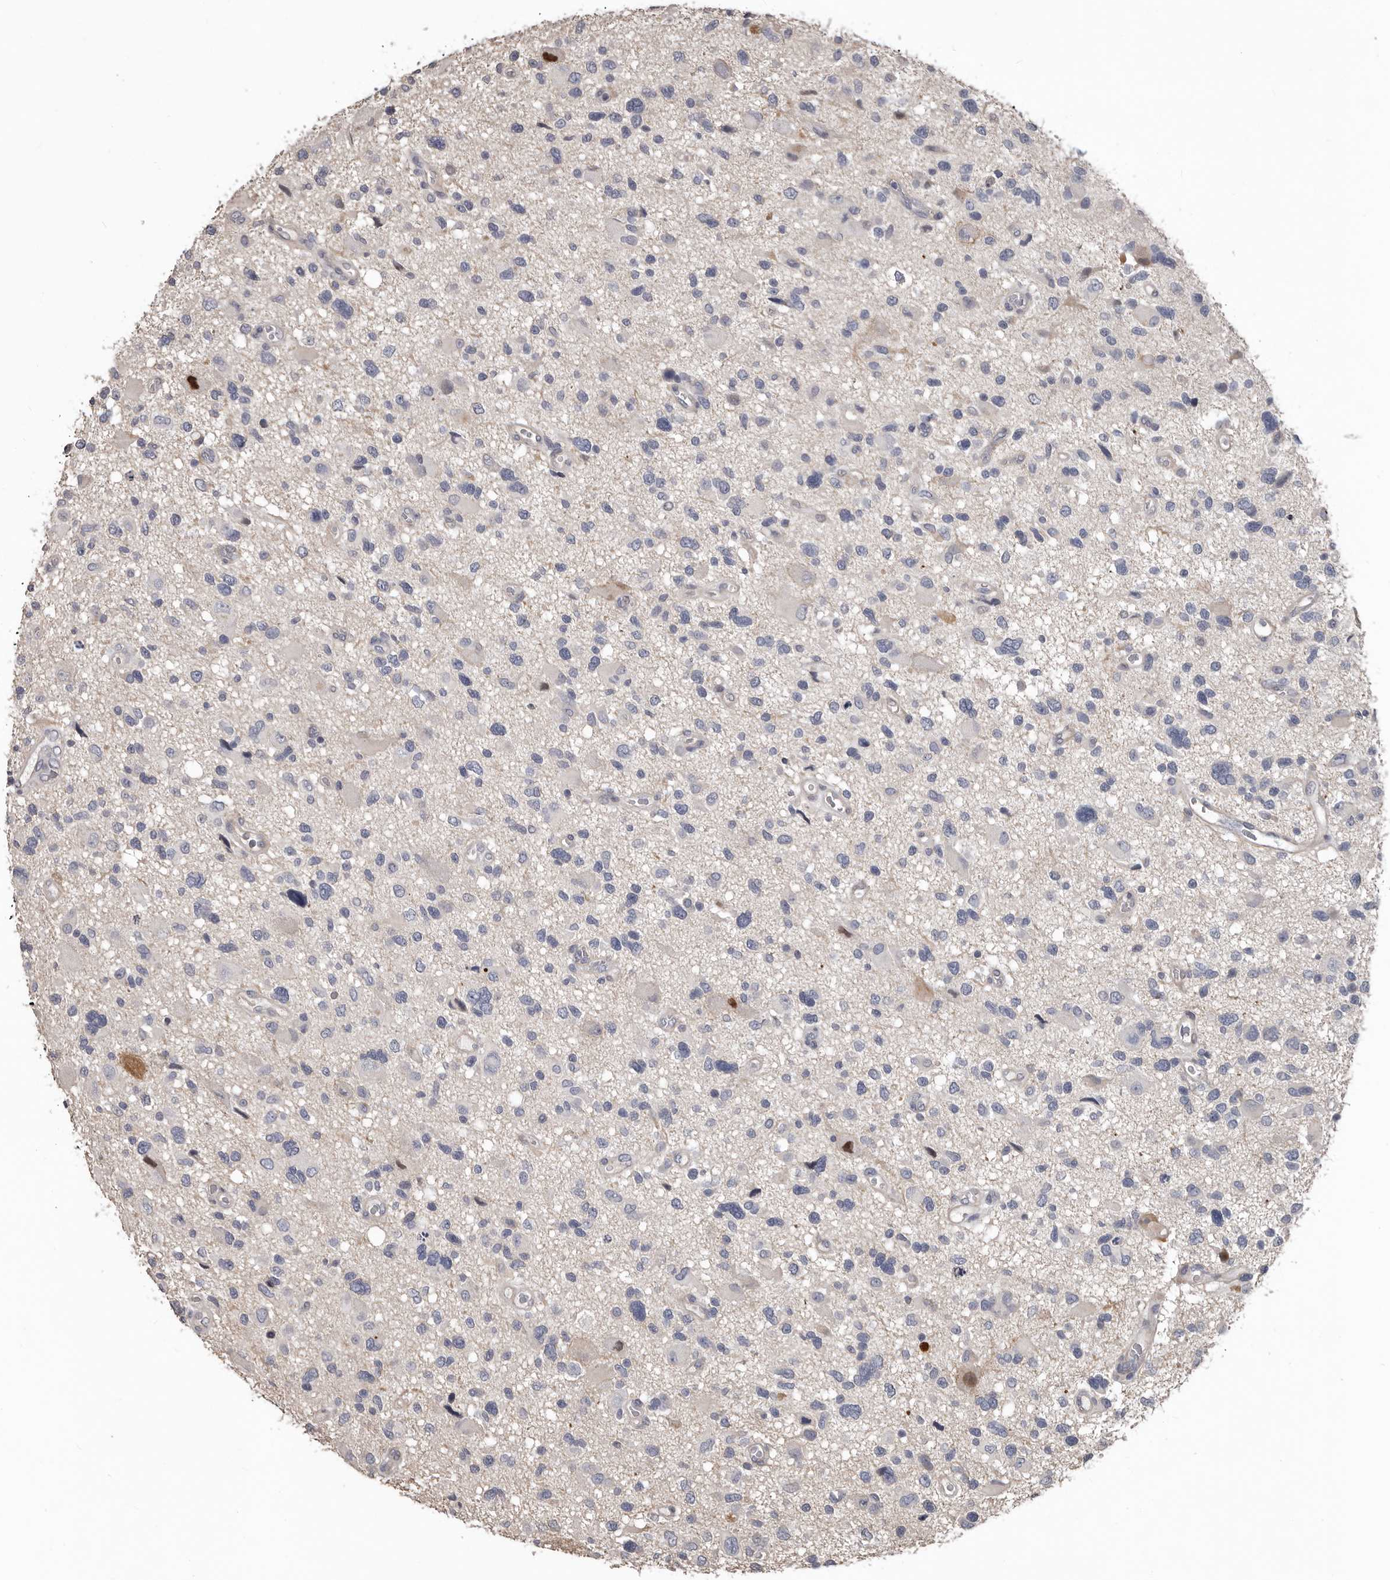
{"staining": {"intensity": "negative", "quantity": "none", "location": "none"}, "tissue": "glioma", "cell_type": "Tumor cells", "image_type": "cancer", "snomed": [{"axis": "morphology", "description": "Glioma, malignant, High grade"}, {"axis": "topography", "description": "Brain"}], "caption": "Human glioma stained for a protein using immunohistochemistry (IHC) demonstrates no staining in tumor cells.", "gene": "RNF217", "patient": {"sex": "male", "age": 33}}